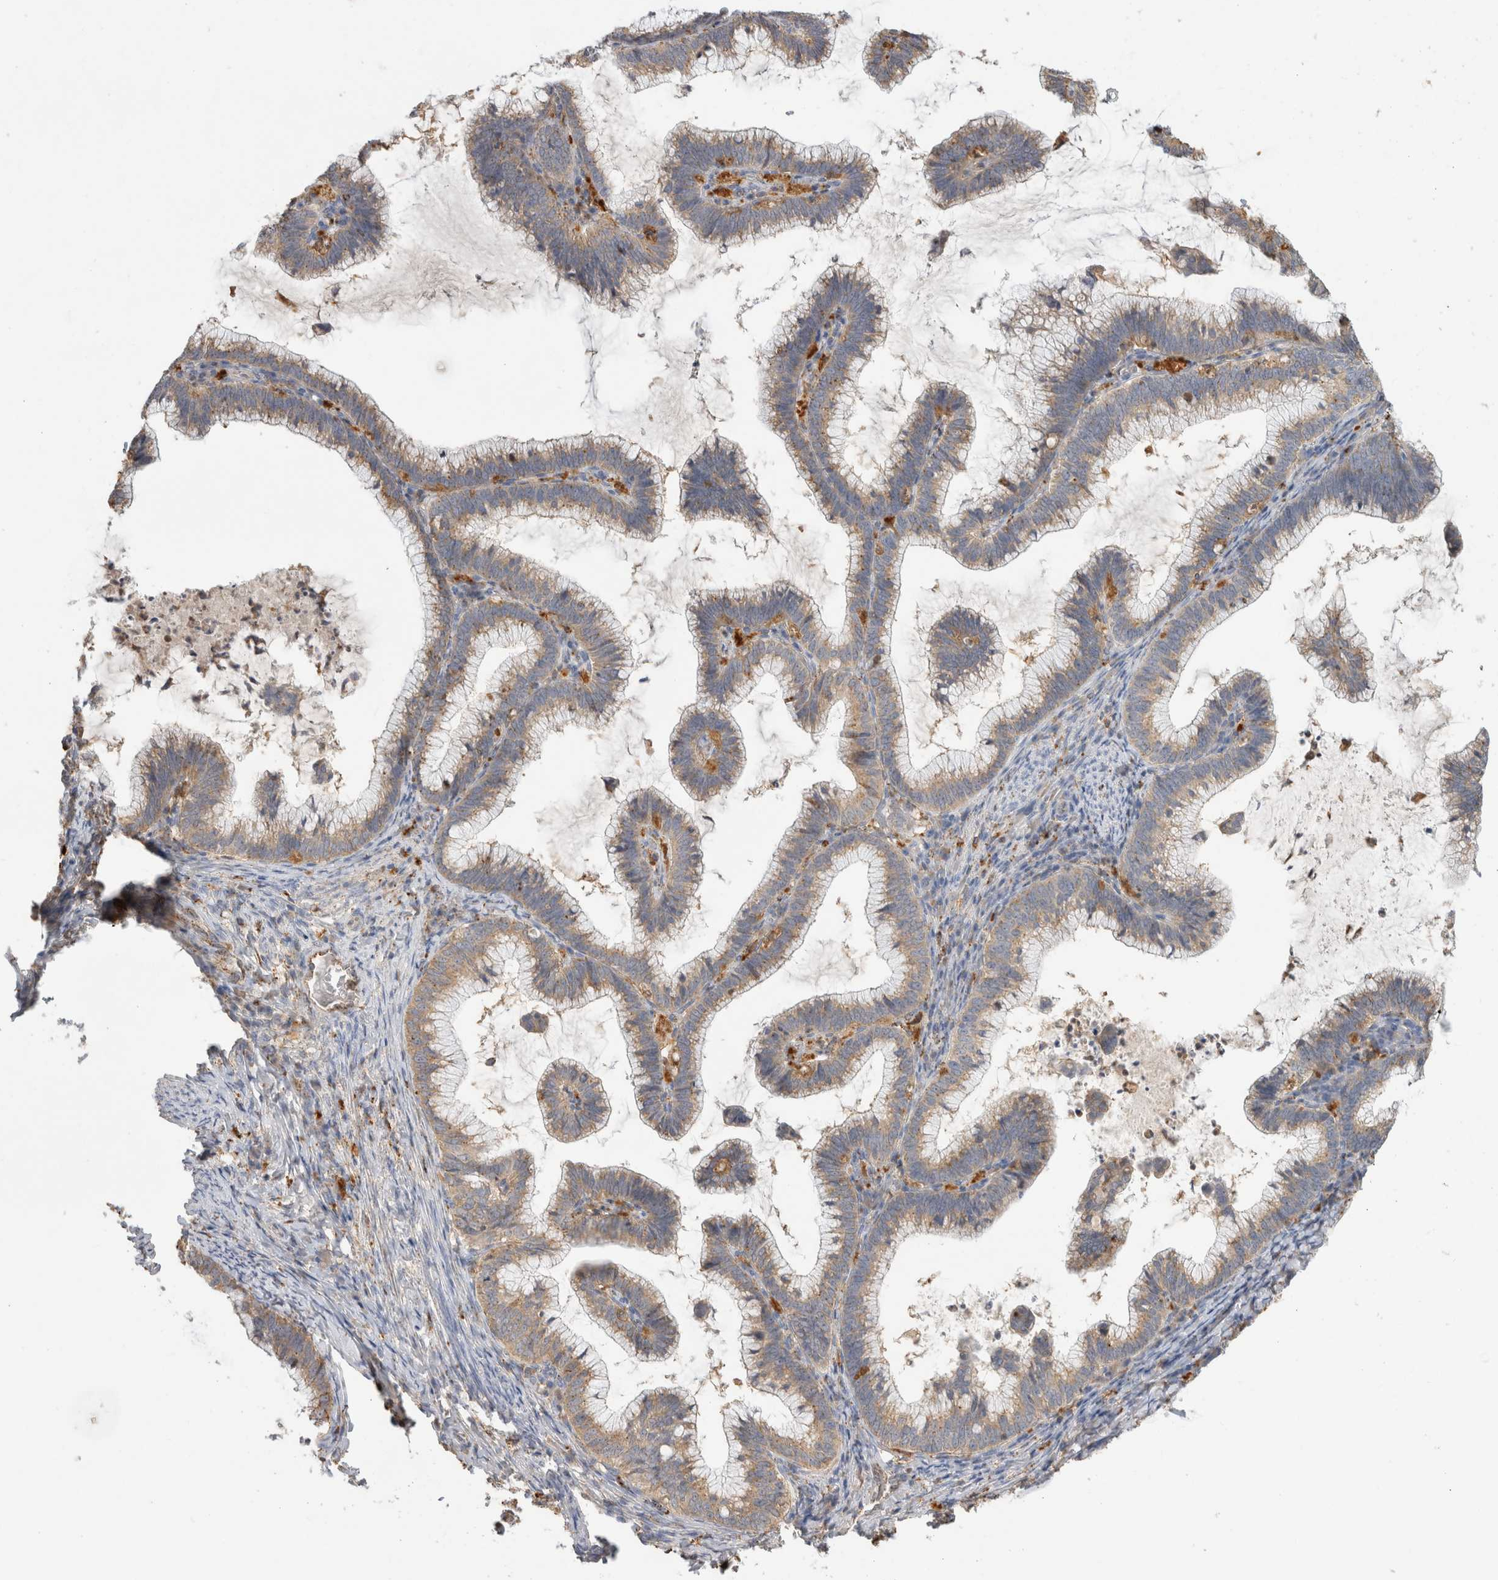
{"staining": {"intensity": "moderate", "quantity": ">75%", "location": "cytoplasmic/membranous"}, "tissue": "cervical cancer", "cell_type": "Tumor cells", "image_type": "cancer", "snomed": [{"axis": "morphology", "description": "Adenocarcinoma, NOS"}, {"axis": "topography", "description": "Cervix"}], "caption": "Tumor cells display medium levels of moderate cytoplasmic/membranous expression in about >75% of cells in human adenocarcinoma (cervical).", "gene": "GNS", "patient": {"sex": "female", "age": 36}}